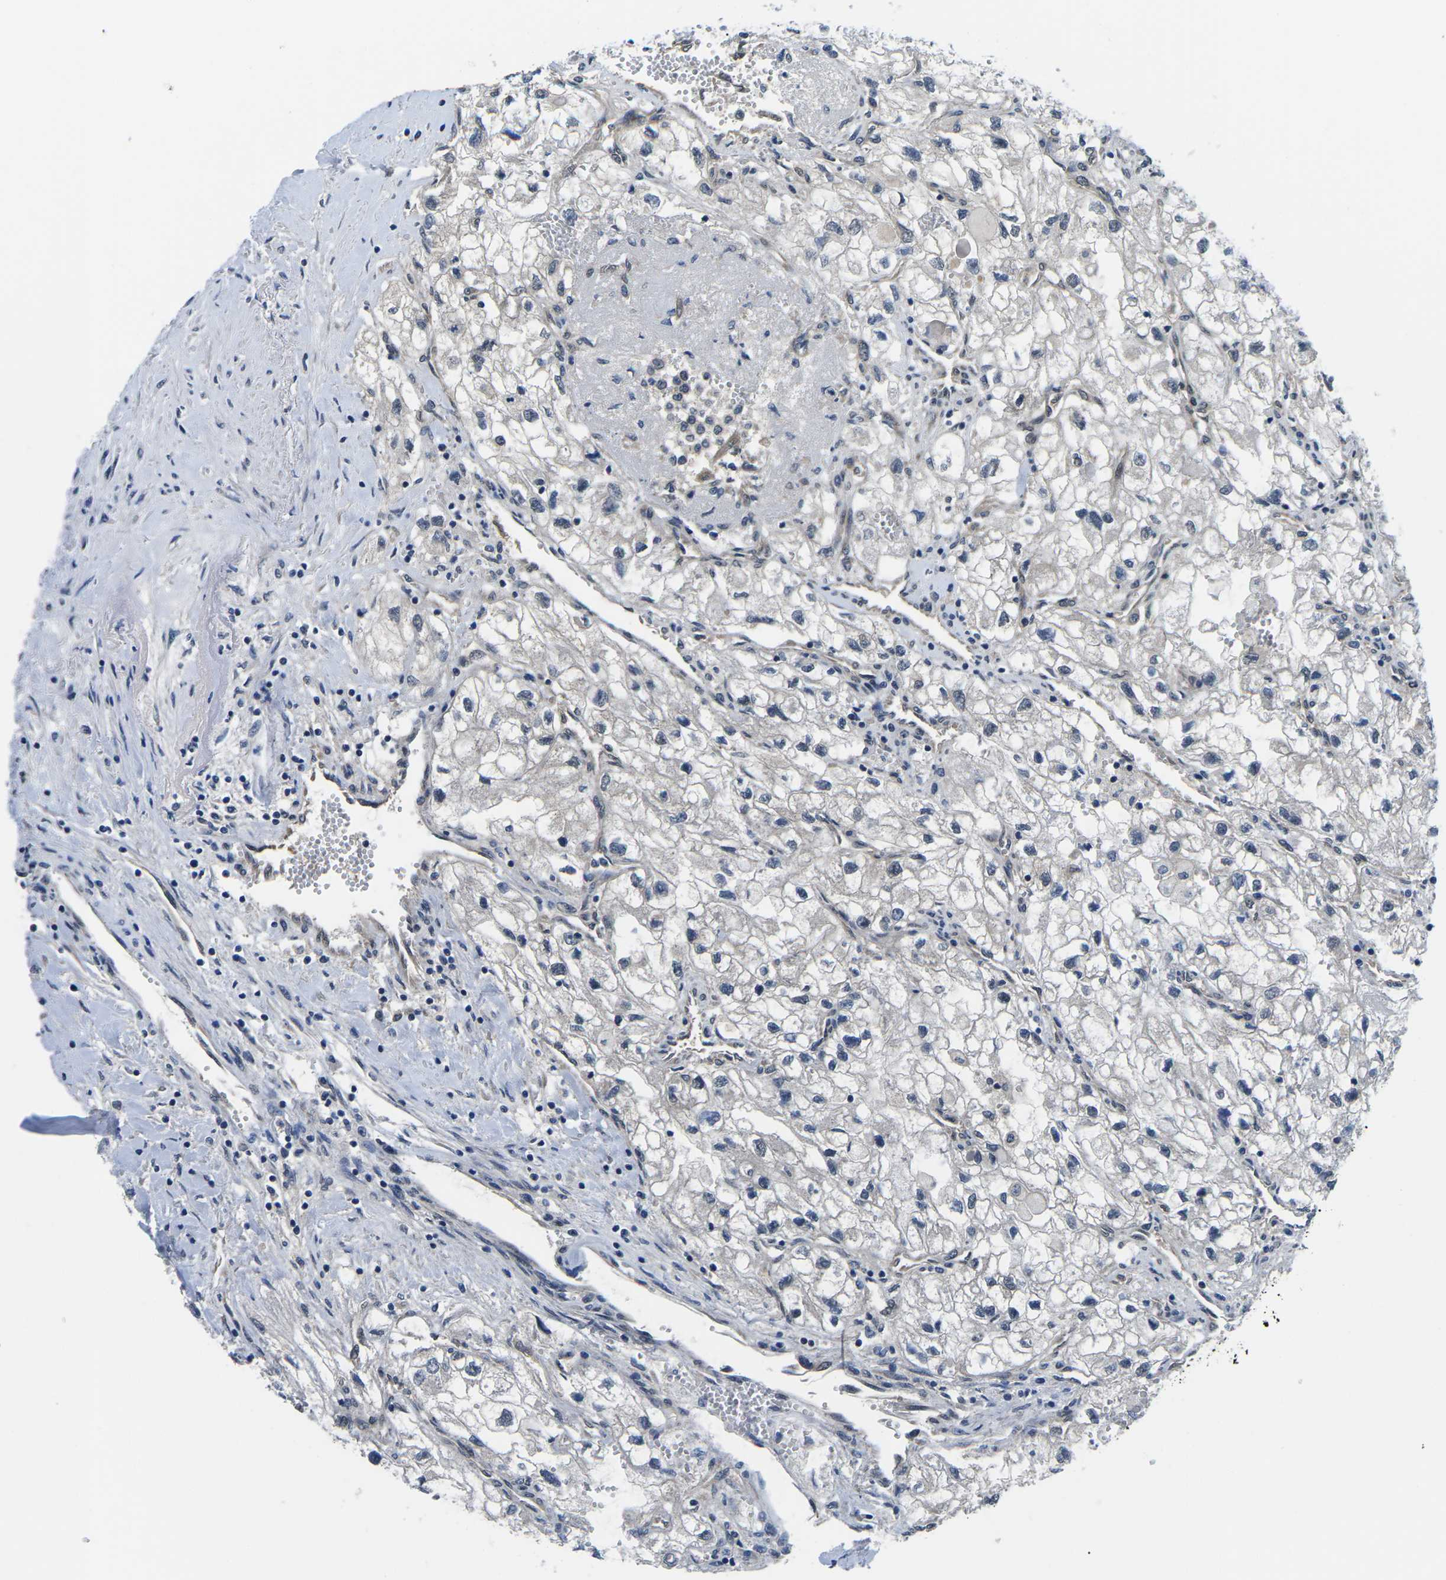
{"staining": {"intensity": "negative", "quantity": "none", "location": "none"}, "tissue": "renal cancer", "cell_type": "Tumor cells", "image_type": "cancer", "snomed": [{"axis": "morphology", "description": "Adenocarcinoma, NOS"}, {"axis": "topography", "description": "Kidney"}], "caption": "This is a photomicrograph of immunohistochemistry (IHC) staining of renal cancer (adenocarcinoma), which shows no expression in tumor cells.", "gene": "GSK3B", "patient": {"sex": "female", "age": 70}}